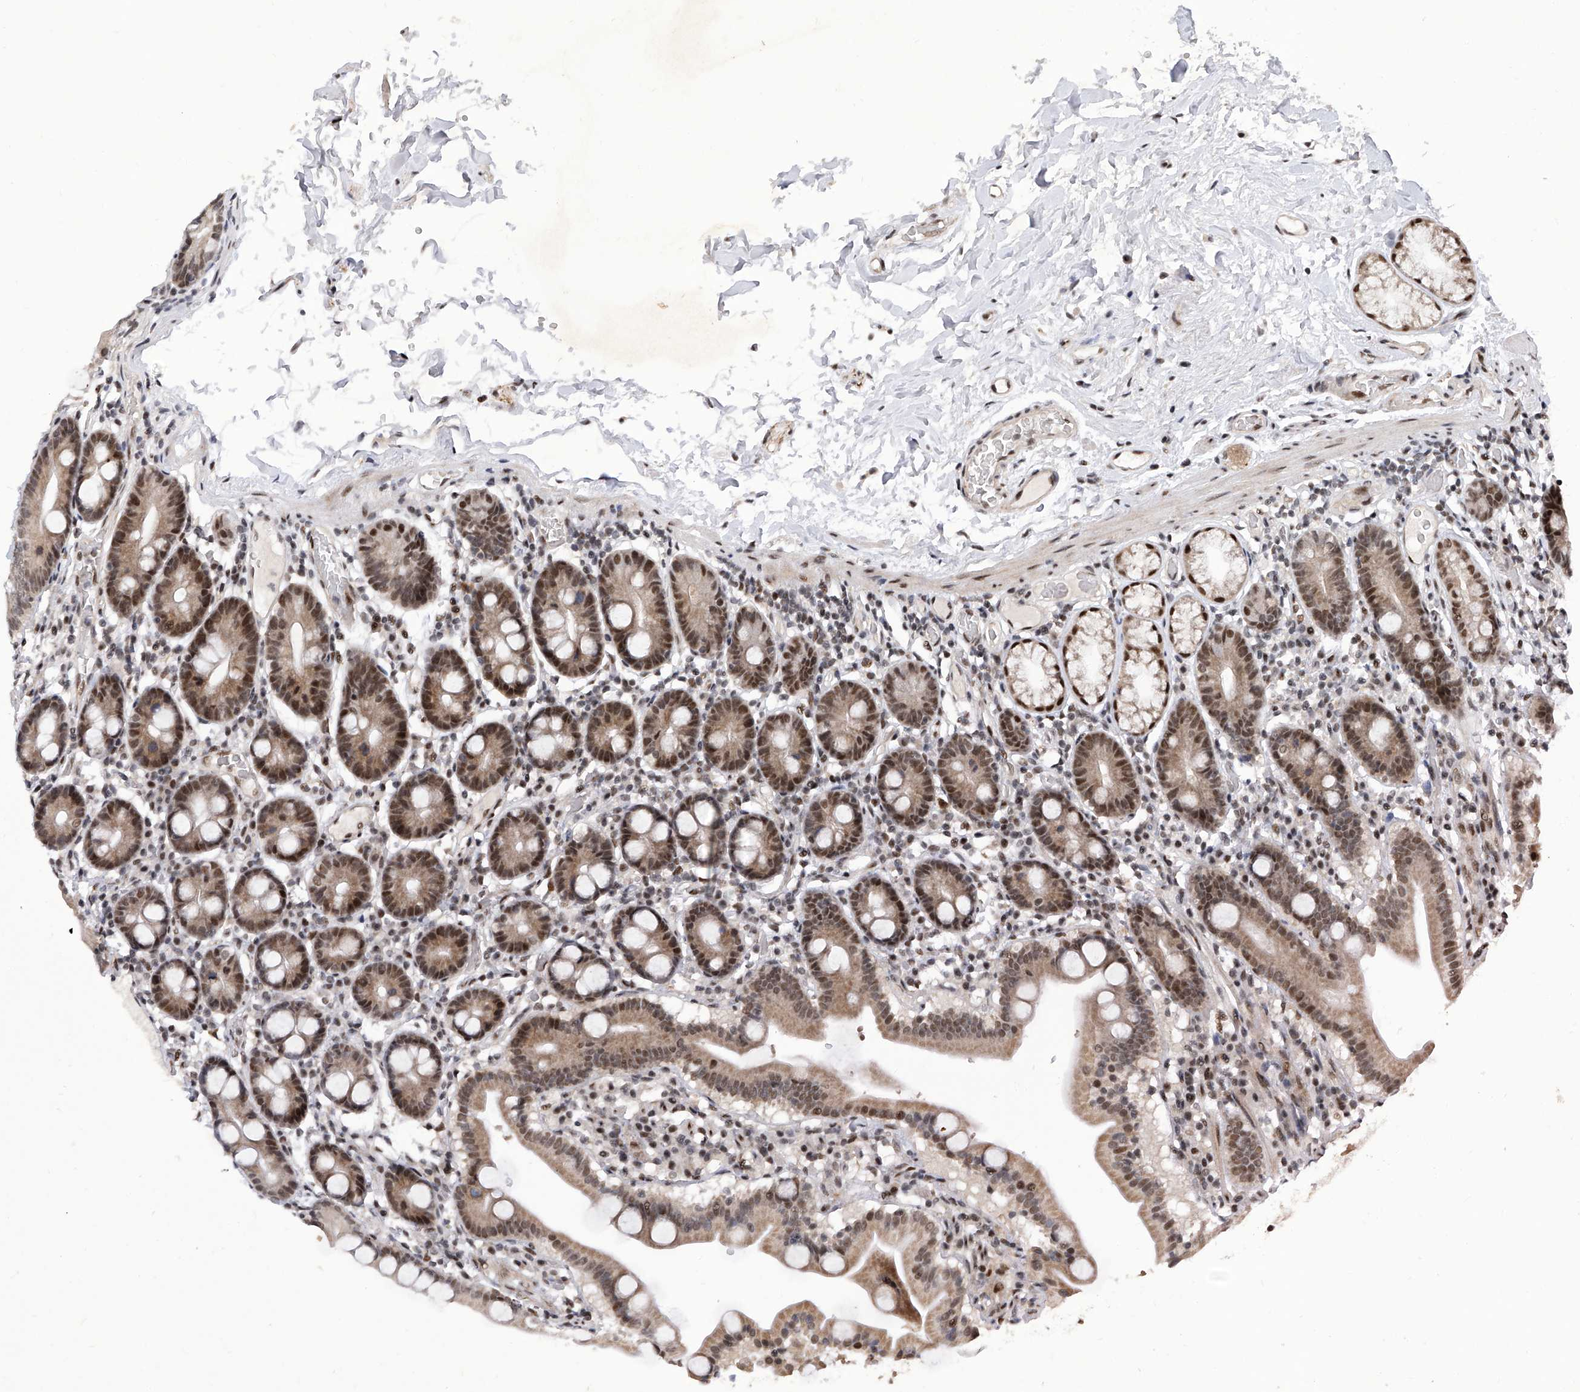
{"staining": {"intensity": "moderate", "quantity": ">75%", "location": "cytoplasmic/membranous,nuclear"}, "tissue": "duodenum", "cell_type": "Glandular cells", "image_type": "normal", "snomed": [{"axis": "morphology", "description": "Normal tissue, NOS"}, {"axis": "topography", "description": "Duodenum"}], "caption": "A brown stain highlights moderate cytoplasmic/membranous,nuclear positivity of a protein in glandular cells of benign duodenum. (IHC, brightfield microscopy, high magnification).", "gene": "RAD54L", "patient": {"sex": "male", "age": 55}}